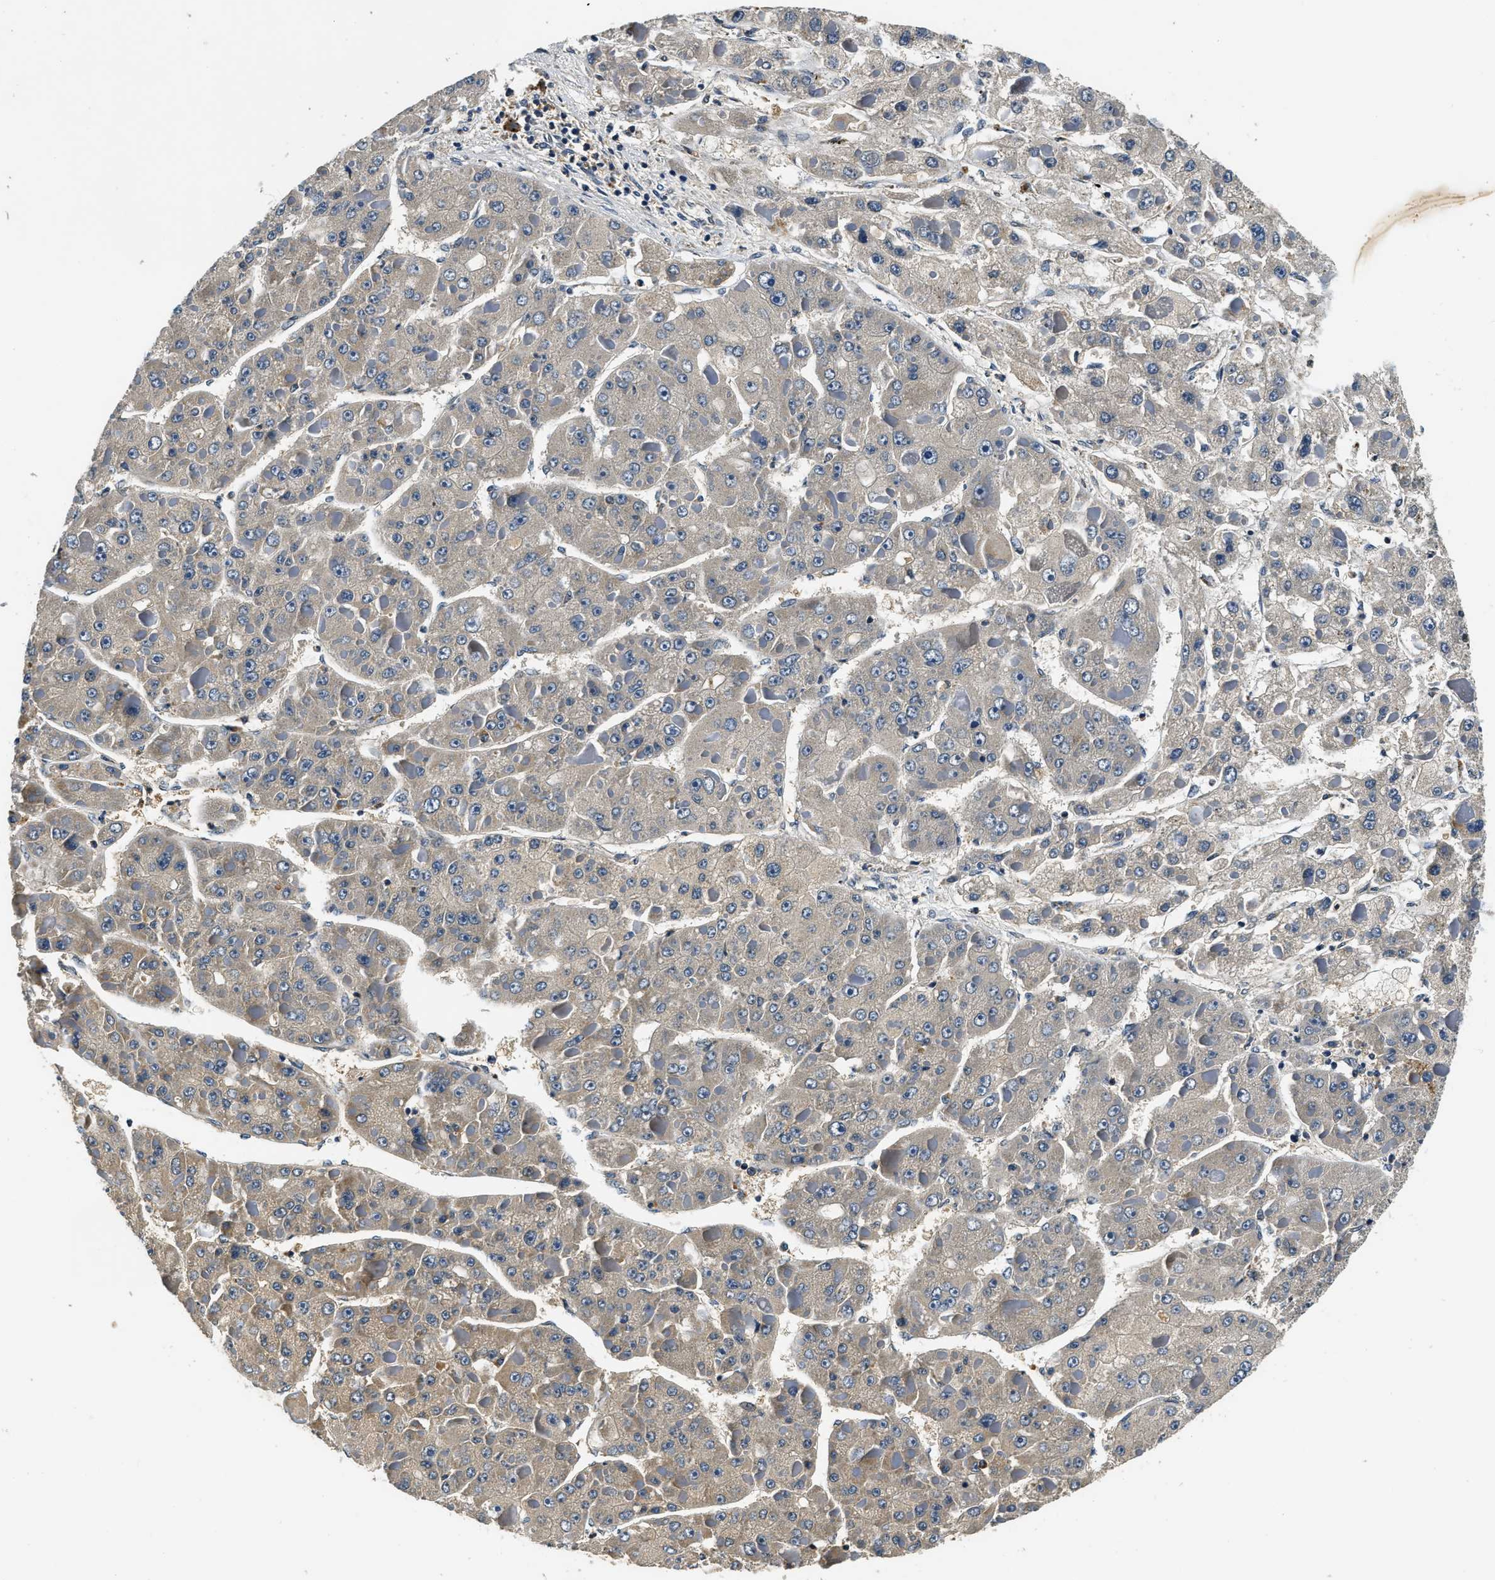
{"staining": {"intensity": "weak", "quantity": "<25%", "location": "cytoplasmic/membranous"}, "tissue": "liver cancer", "cell_type": "Tumor cells", "image_type": "cancer", "snomed": [{"axis": "morphology", "description": "Carcinoma, Hepatocellular, NOS"}, {"axis": "topography", "description": "Liver"}], "caption": "High magnification brightfield microscopy of liver cancer stained with DAB (brown) and counterstained with hematoxylin (blue): tumor cells show no significant staining. (Immunohistochemistry, brightfield microscopy, high magnification).", "gene": "RESF1", "patient": {"sex": "female", "age": 73}}